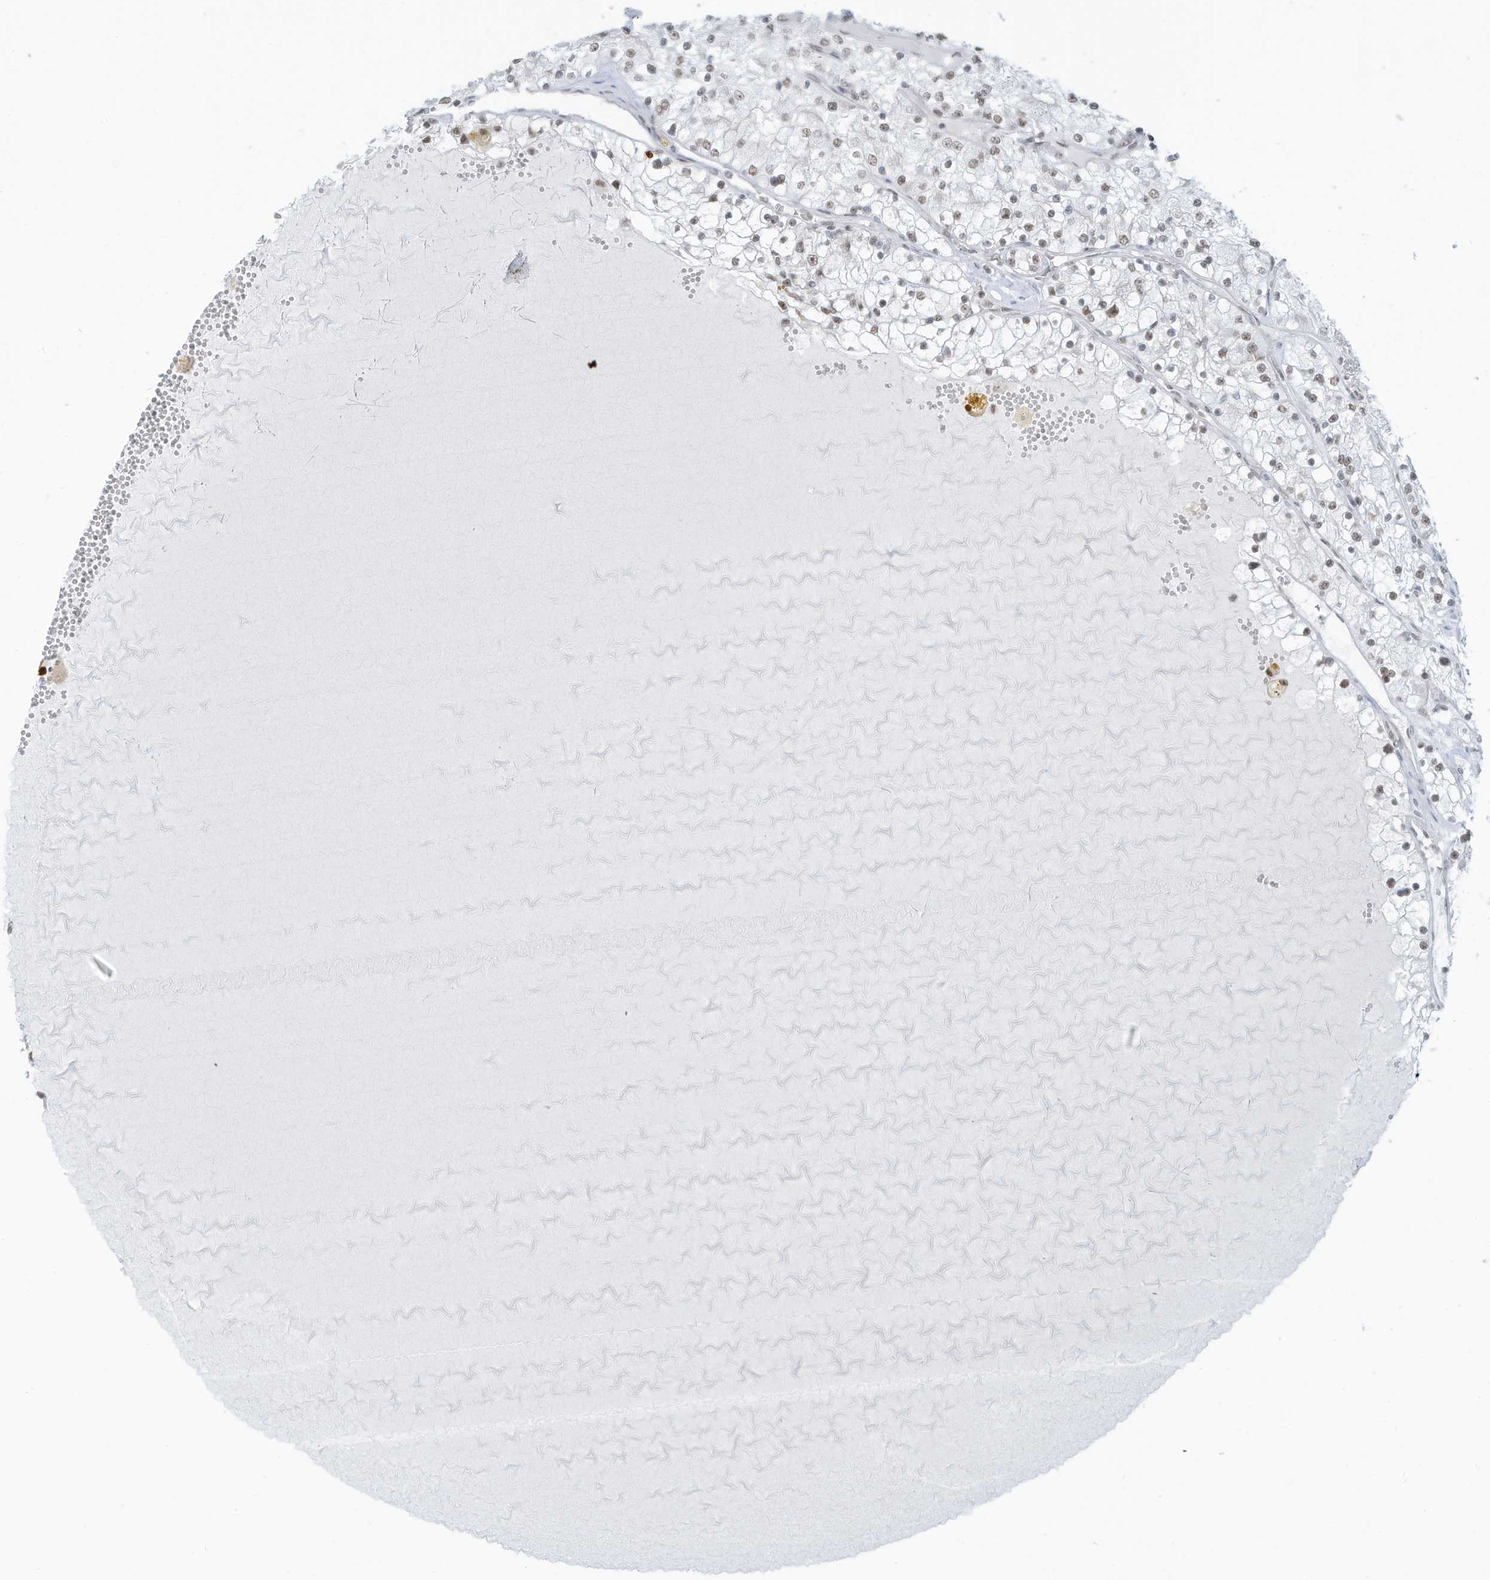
{"staining": {"intensity": "moderate", "quantity": "<25%", "location": "nuclear"}, "tissue": "renal cancer", "cell_type": "Tumor cells", "image_type": "cancer", "snomed": [{"axis": "morphology", "description": "Normal tissue, NOS"}, {"axis": "morphology", "description": "Adenocarcinoma, NOS"}, {"axis": "topography", "description": "Kidney"}], "caption": "Immunohistochemistry histopathology image of adenocarcinoma (renal) stained for a protein (brown), which shows low levels of moderate nuclear staining in about <25% of tumor cells.", "gene": "DBR1", "patient": {"sex": "male", "age": 68}}